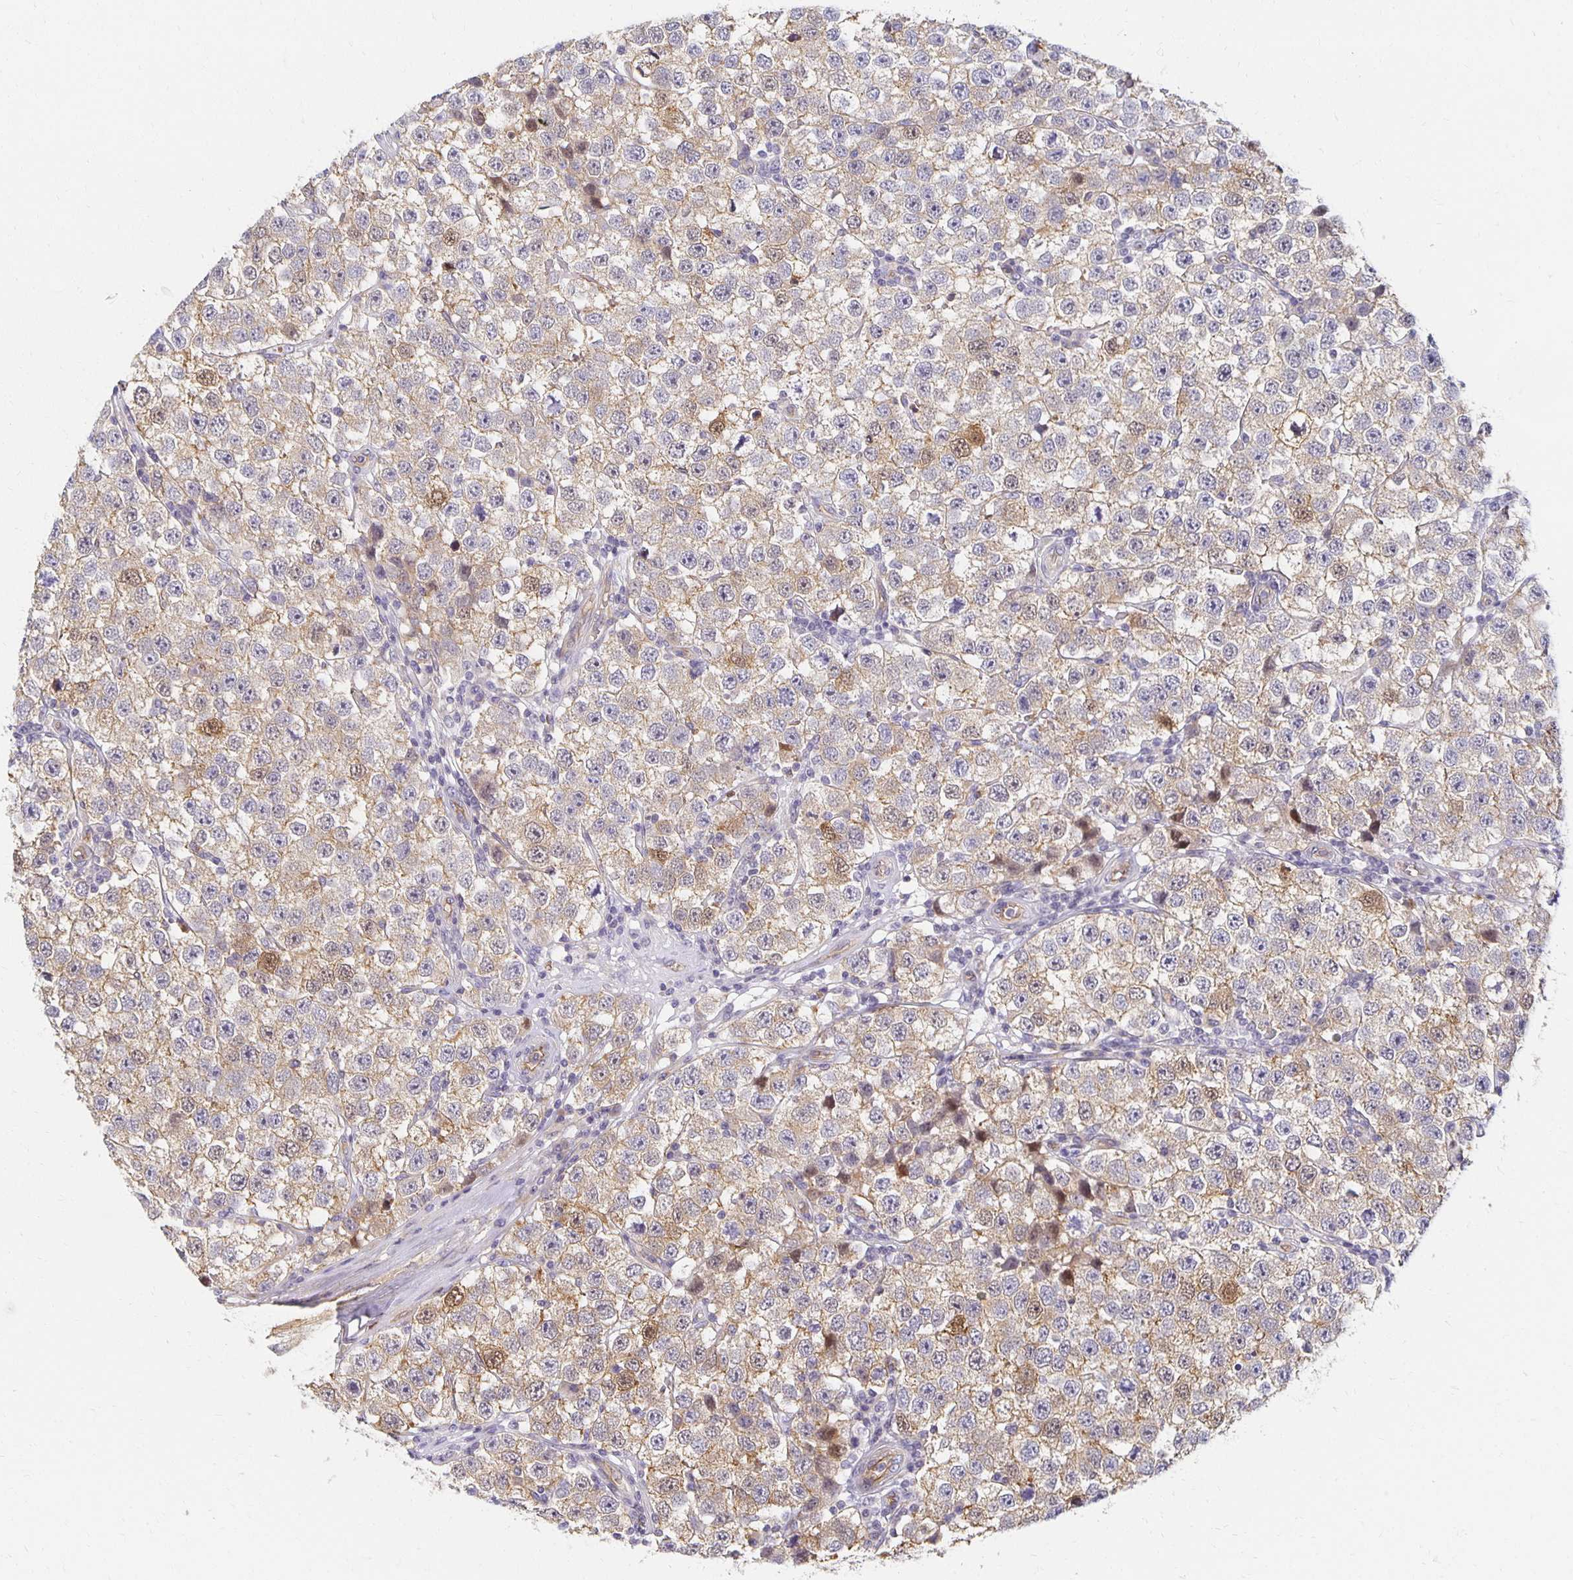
{"staining": {"intensity": "weak", "quantity": ">75%", "location": "cytoplasmic/membranous"}, "tissue": "testis cancer", "cell_type": "Tumor cells", "image_type": "cancer", "snomed": [{"axis": "morphology", "description": "Seminoma, NOS"}, {"axis": "topography", "description": "Testis"}], "caption": "Seminoma (testis) stained with a protein marker demonstrates weak staining in tumor cells.", "gene": "SORL1", "patient": {"sex": "male", "age": 34}}